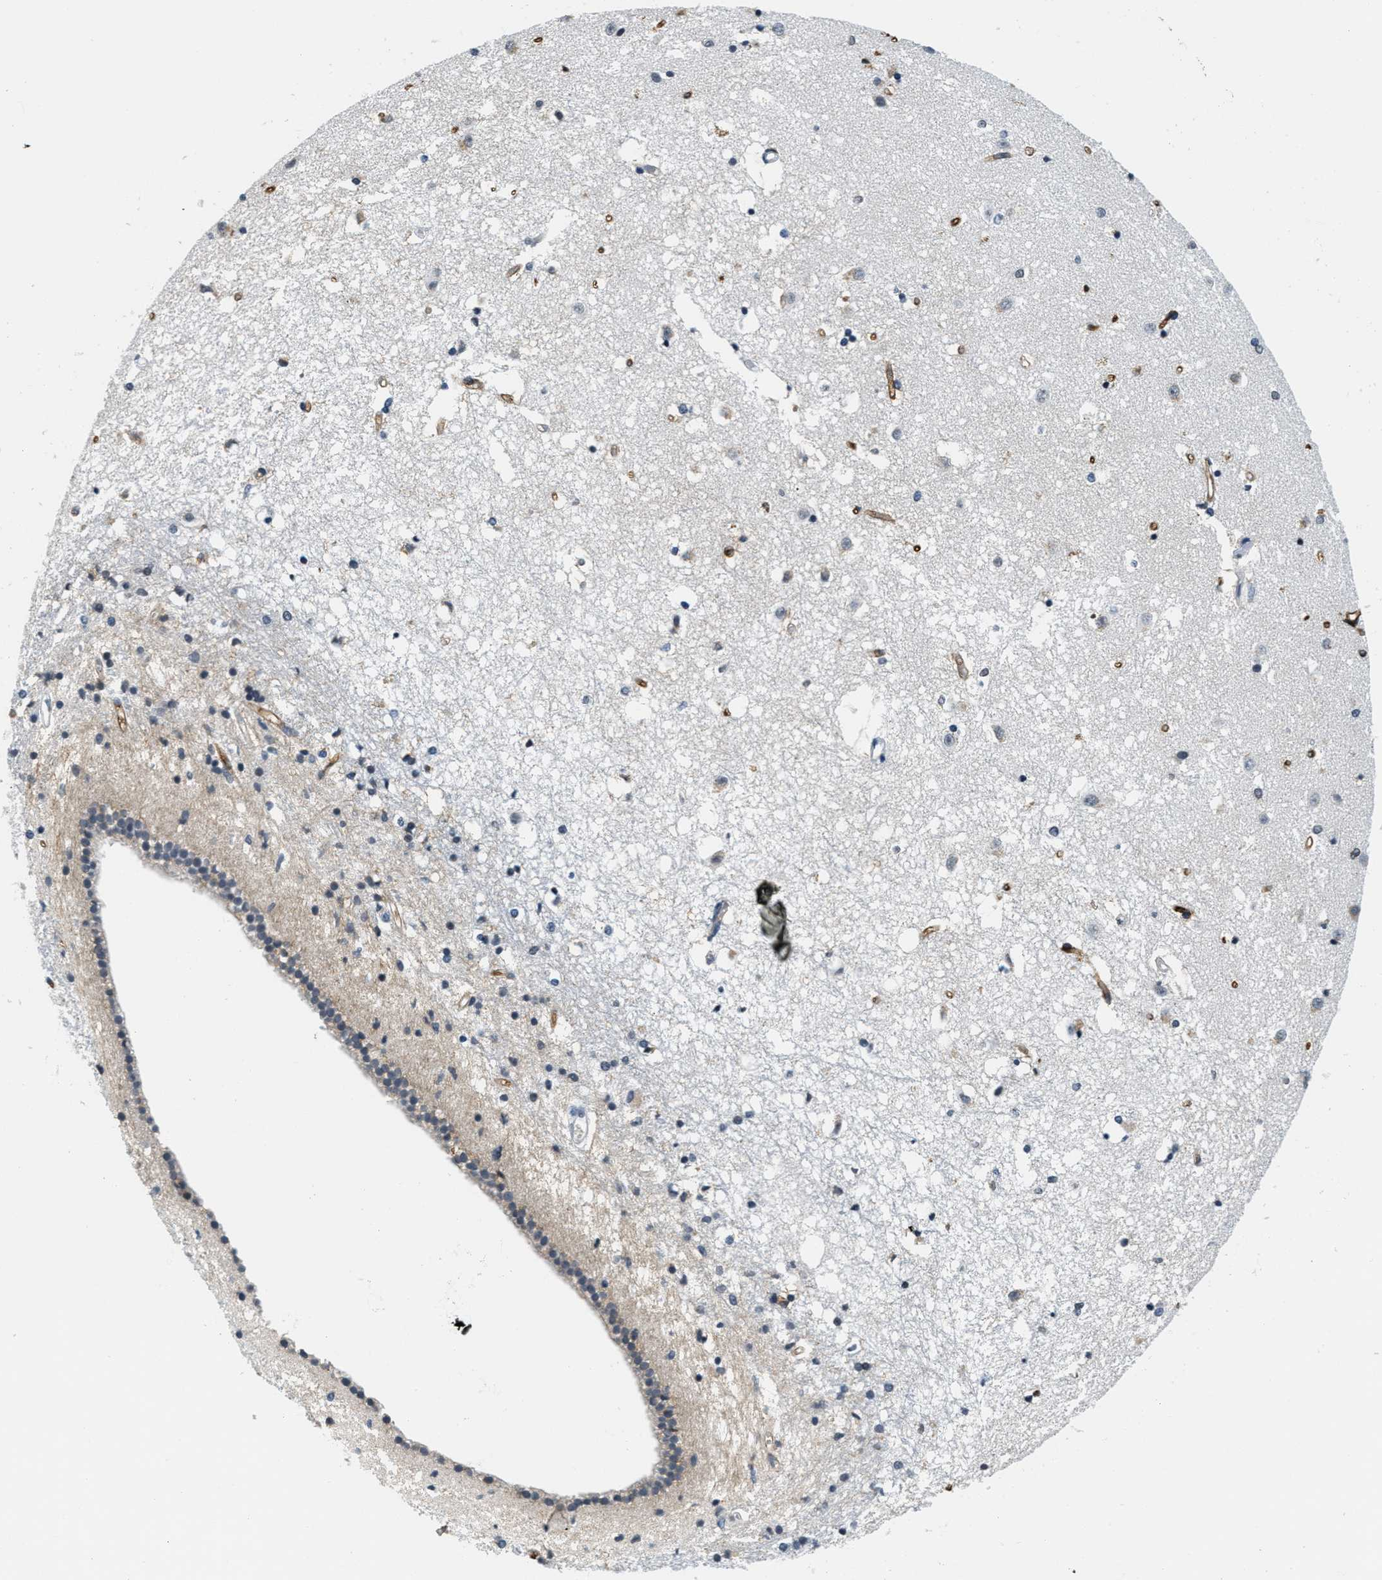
{"staining": {"intensity": "negative", "quantity": "none", "location": "none"}, "tissue": "caudate", "cell_type": "Glial cells", "image_type": "normal", "snomed": [{"axis": "morphology", "description": "Normal tissue, NOS"}, {"axis": "topography", "description": "Lateral ventricle wall"}], "caption": "Caudate was stained to show a protein in brown. There is no significant expression in glial cells.", "gene": "CA4", "patient": {"sex": "male", "age": 45}}